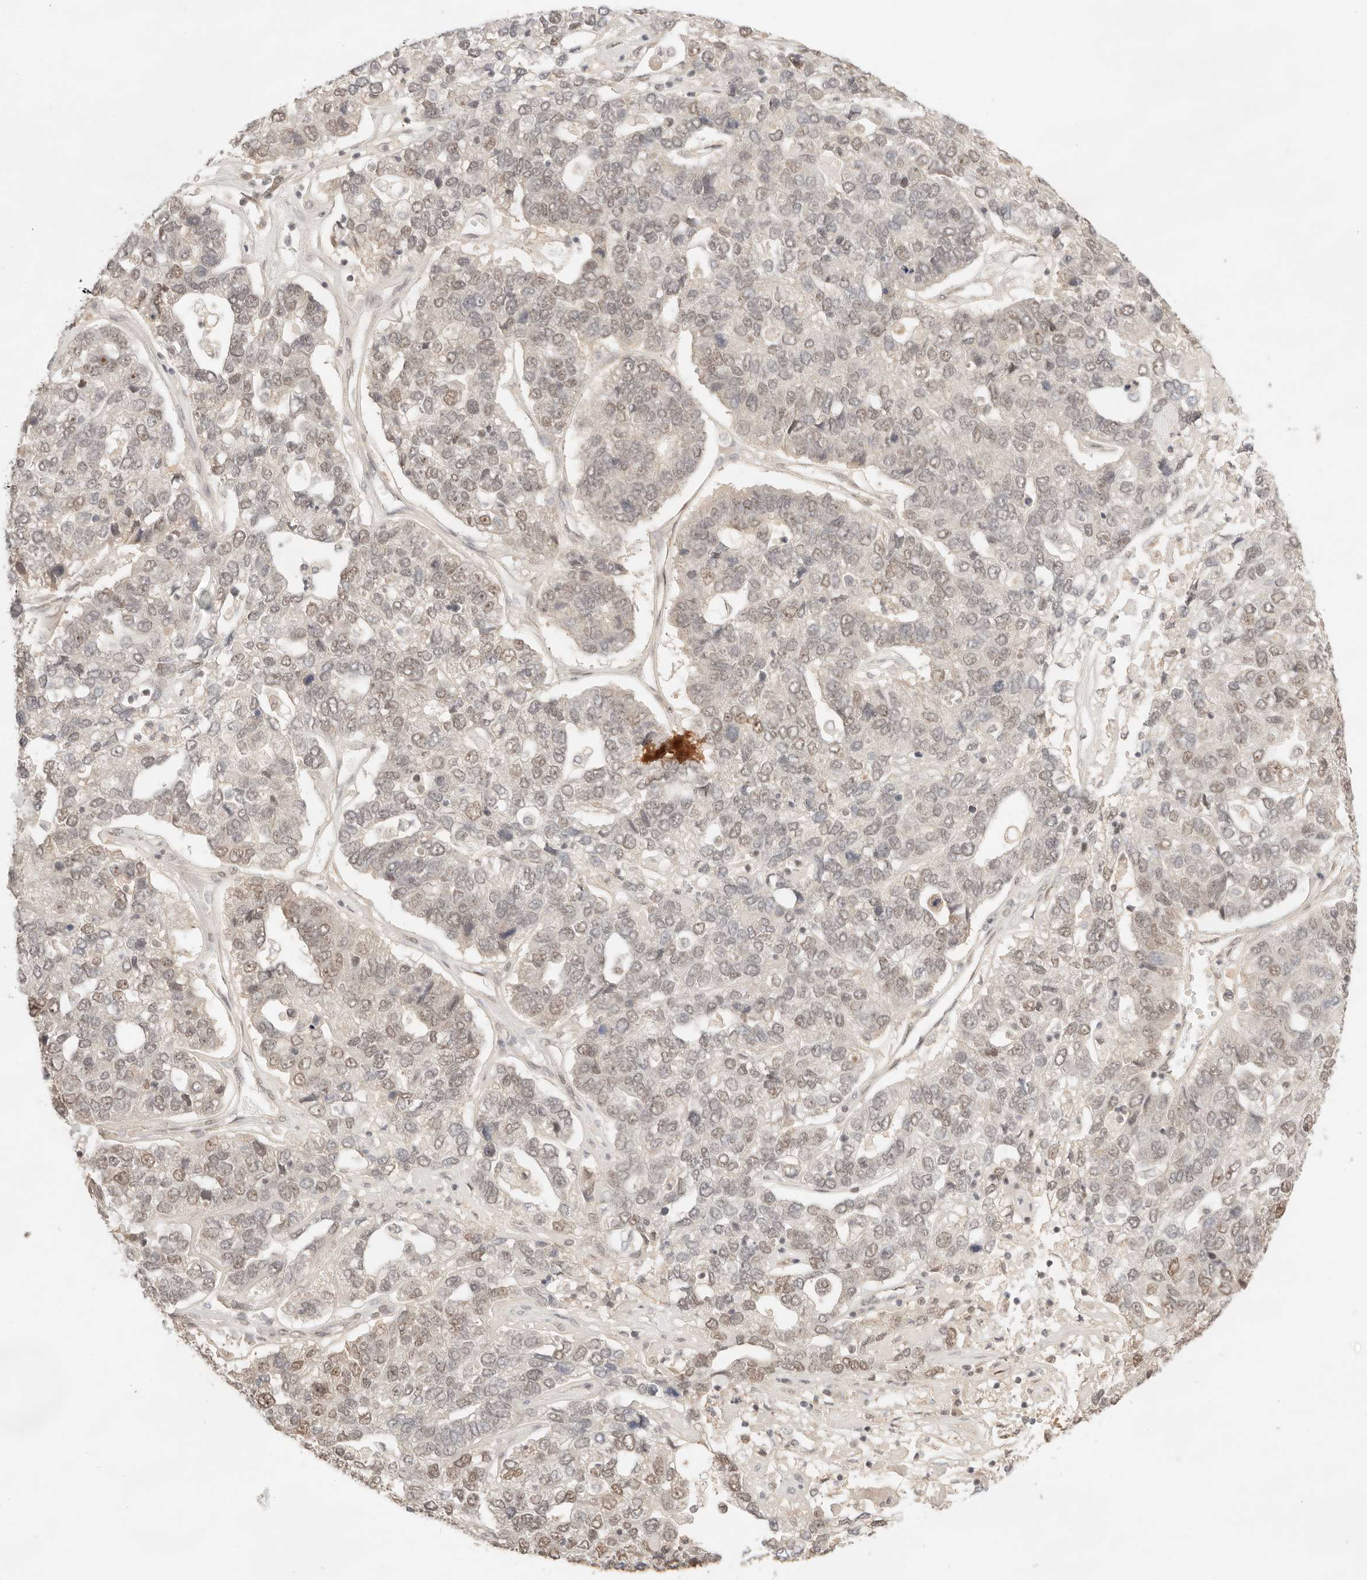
{"staining": {"intensity": "moderate", "quantity": "<25%", "location": "nuclear"}, "tissue": "pancreatic cancer", "cell_type": "Tumor cells", "image_type": "cancer", "snomed": [{"axis": "morphology", "description": "Adenocarcinoma, NOS"}, {"axis": "topography", "description": "Pancreas"}], "caption": "Immunohistochemical staining of human pancreatic cancer (adenocarcinoma) exhibits low levels of moderate nuclear protein expression in approximately <25% of tumor cells.", "gene": "GTF2E2", "patient": {"sex": "female", "age": 61}}